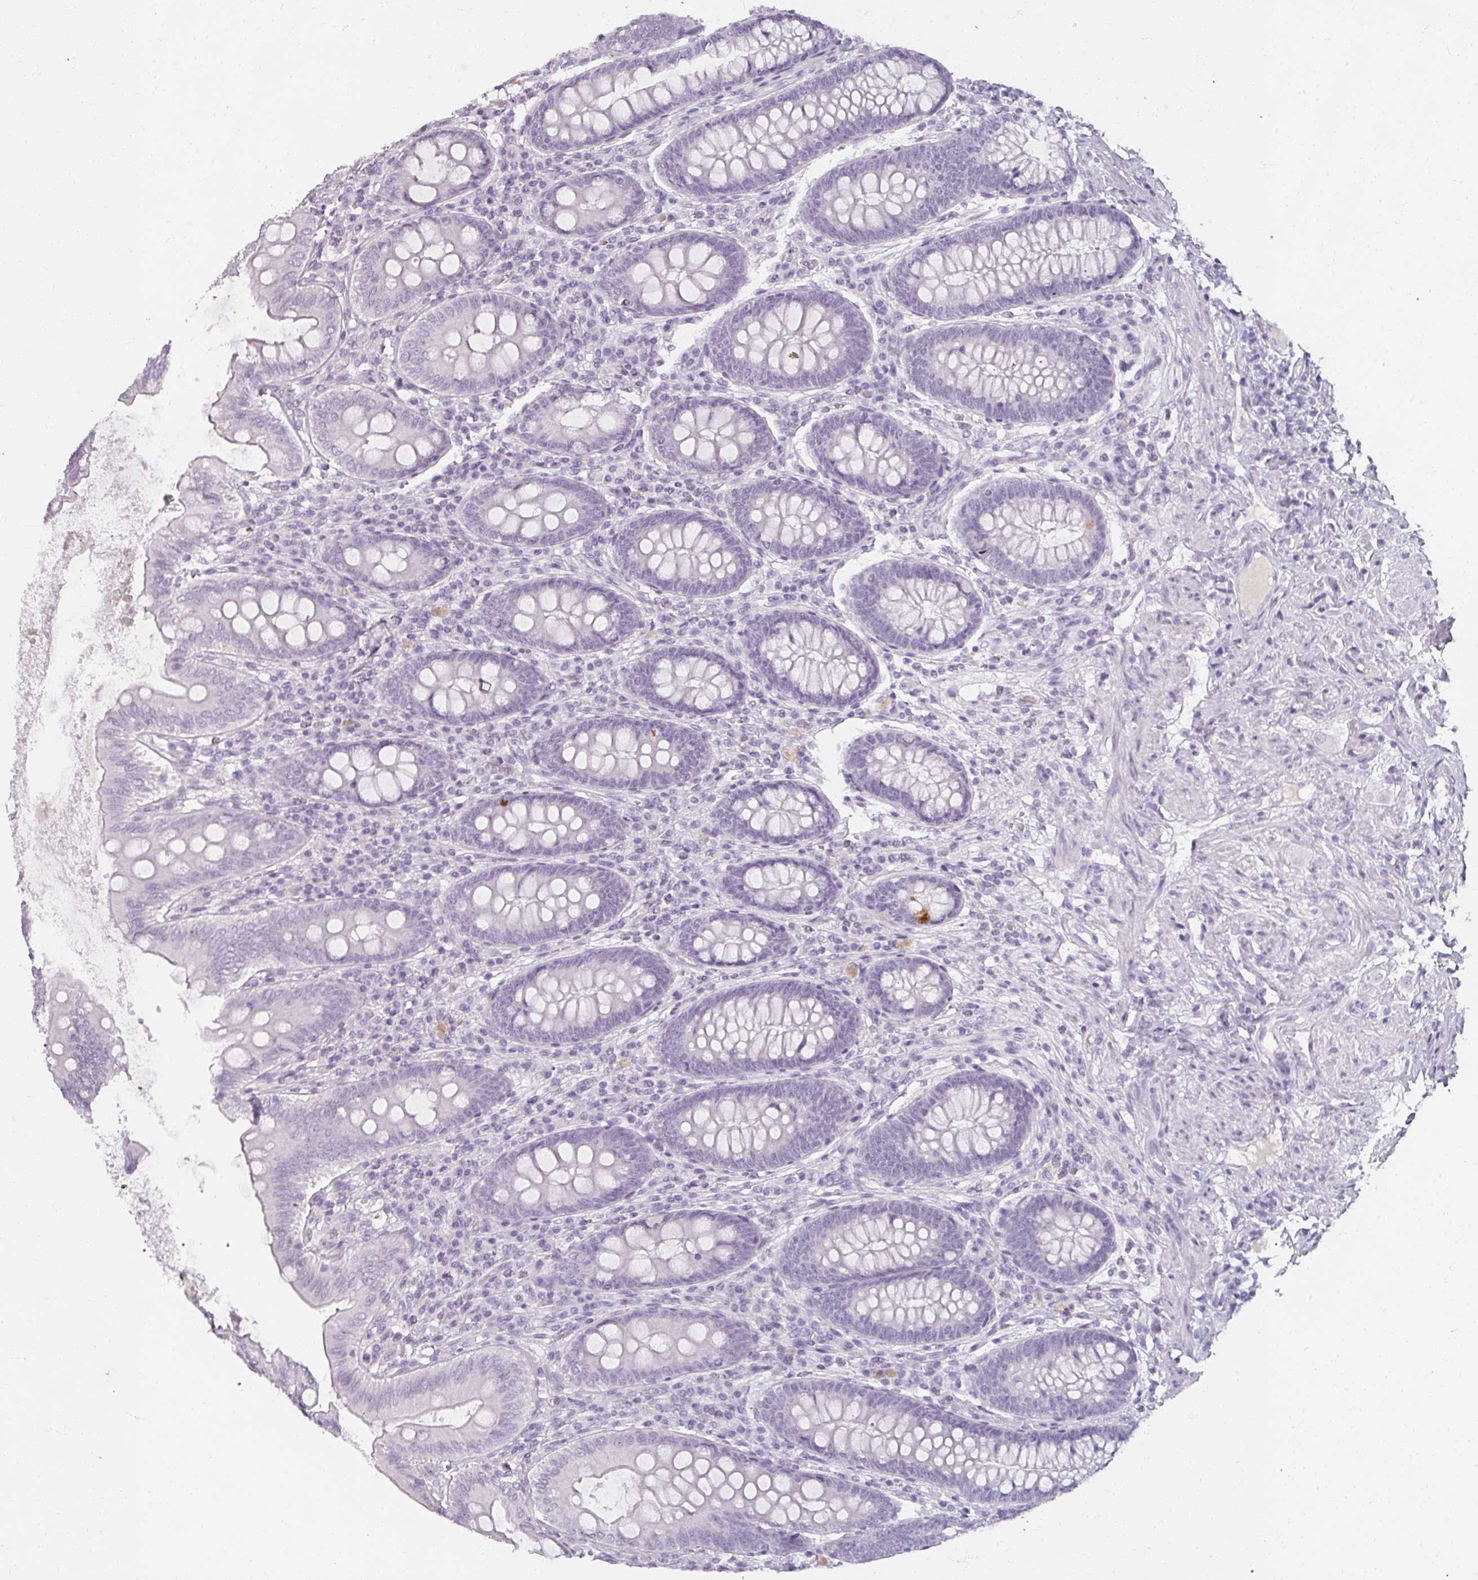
{"staining": {"intensity": "moderate", "quantity": "<25%", "location": "cytoplasmic/membranous"}, "tissue": "appendix", "cell_type": "Glandular cells", "image_type": "normal", "snomed": [{"axis": "morphology", "description": "Normal tissue, NOS"}, {"axis": "topography", "description": "Appendix"}], "caption": "High-magnification brightfield microscopy of benign appendix stained with DAB (brown) and counterstained with hematoxylin (blue). glandular cells exhibit moderate cytoplasmic/membranous positivity is present in approximately<25% of cells. (DAB IHC with brightfield microscopy, high magnification).", "gene": "REG3A", "patient": {"sex": "male", "age": 71}}